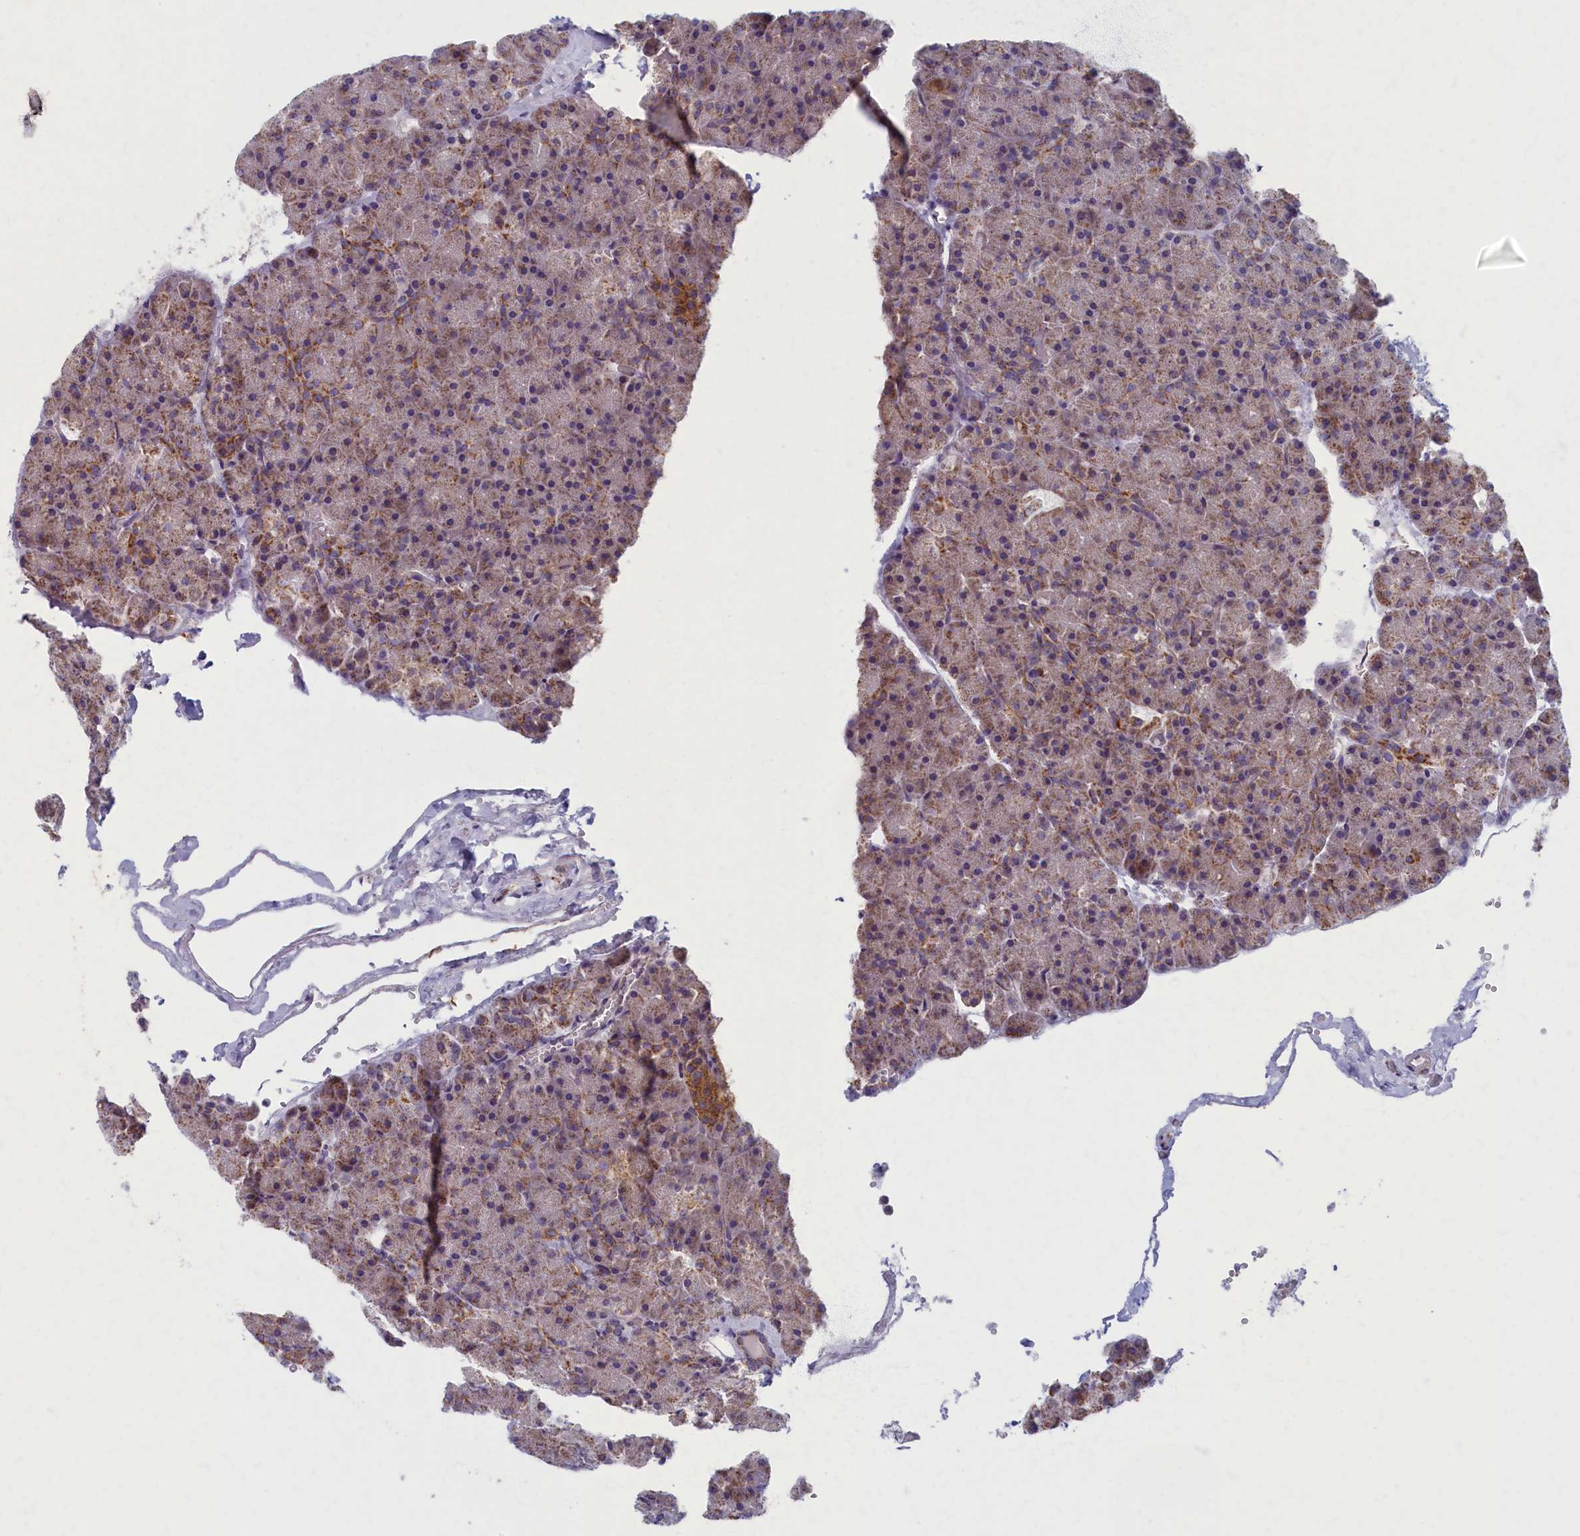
{"staining": {"intensity": "moderate", "quantity": "25%-75%", "location": "cytoplasmic/membranous"}, "tissue": "pancreas", "cell_type": "Exocrine glandular cells", "image_type": "normal", "snomed": [{"axis": "morphology", "description": "Normal tissue, NOS"}, {"axis": "topography", "description": "Pancreas"}], "caption": "A brown stain labels moderate cytoplasmic/membranous expression of a protein in exocrine glandular cells of normal human pancreas. Immunohistochemistry stains the protein in brown and the nuclei are stained blue.", "gene": "MRPS25", "patient": {"sex": "male", "age": 36}}